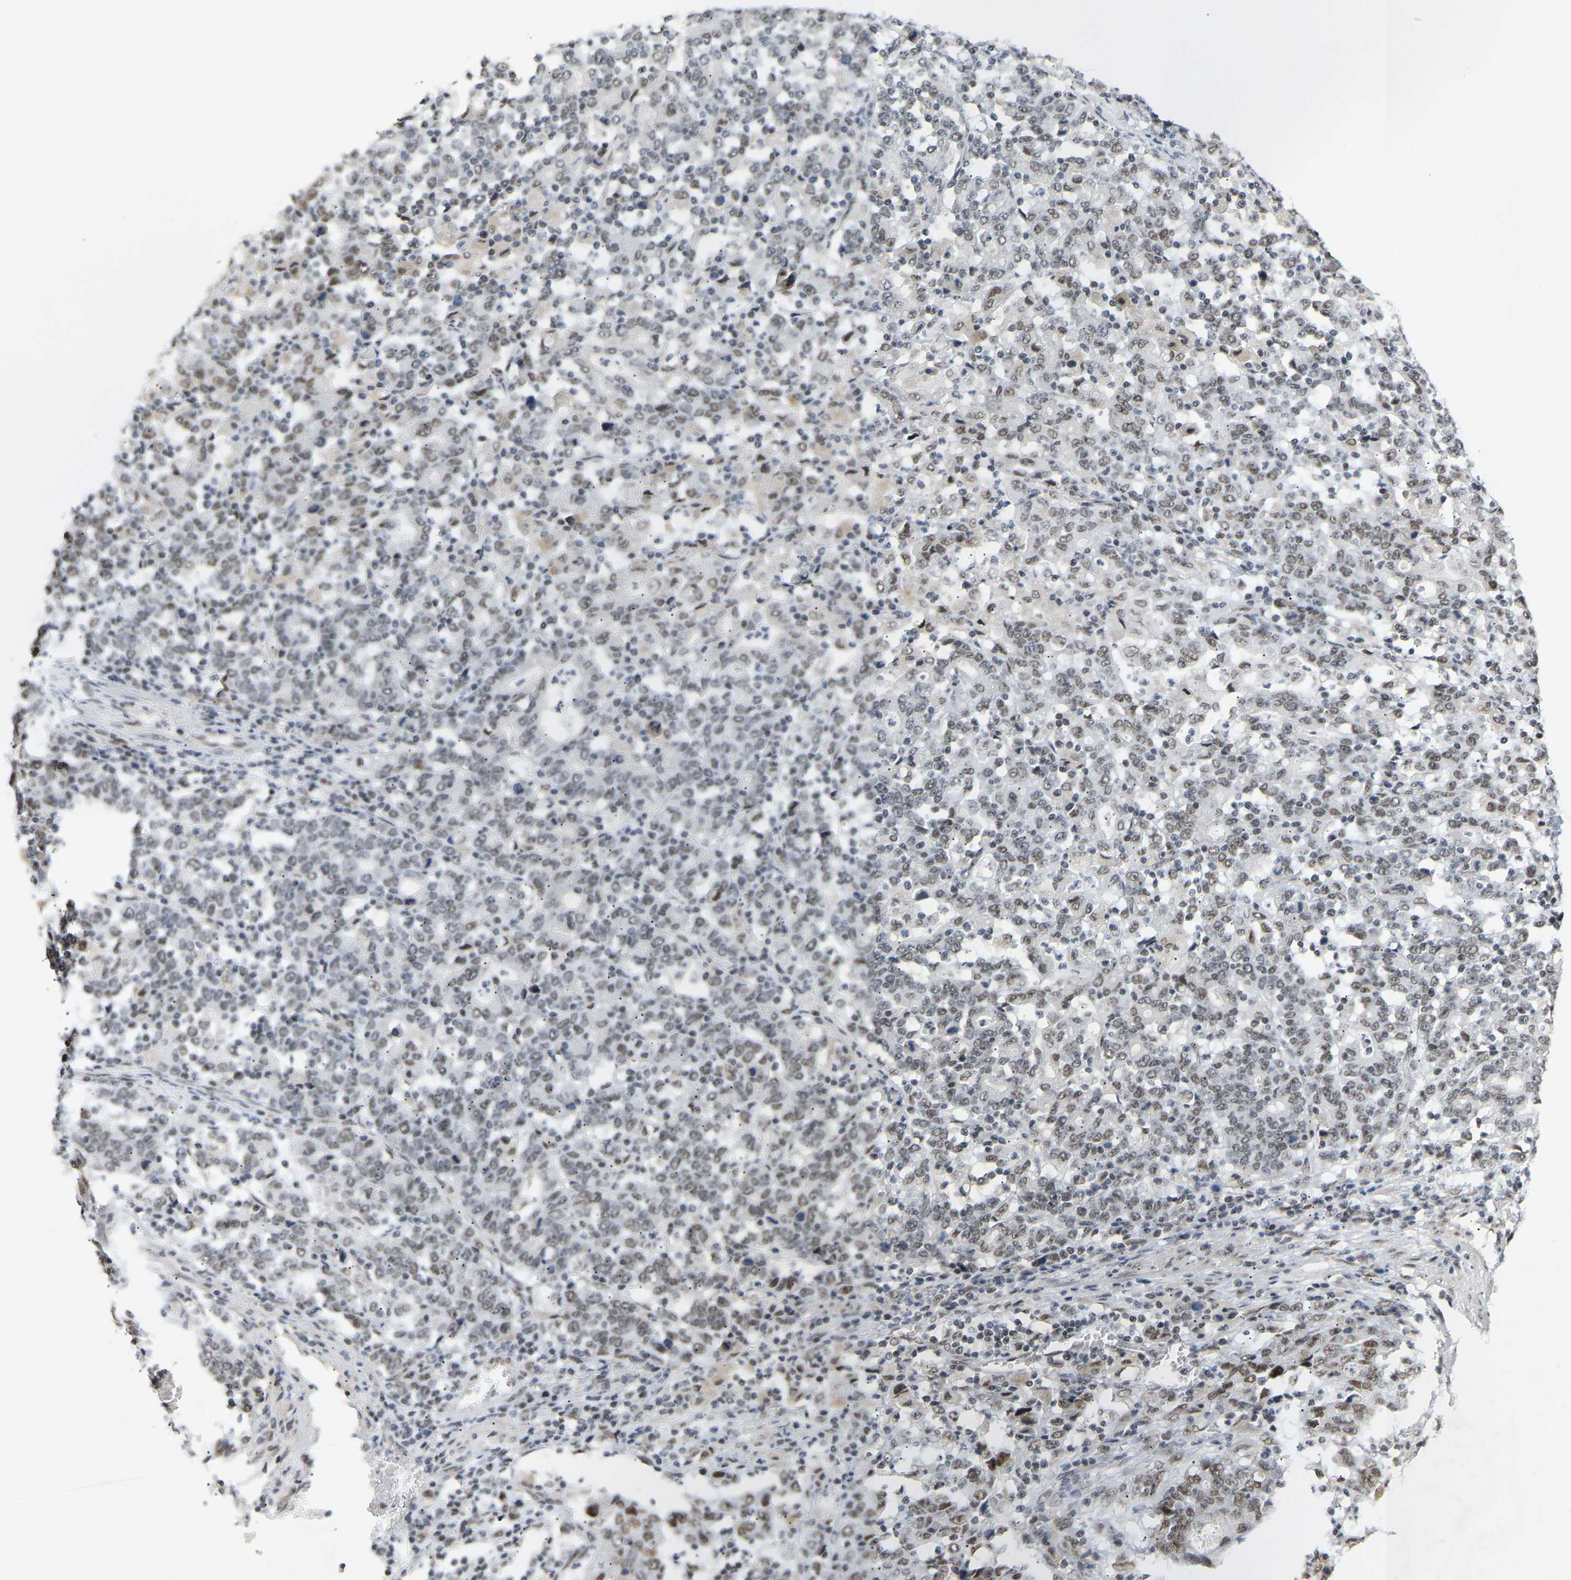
{"staining": {"intensity": "weak", "quantity": ">75%", "location": "nuclear"}, "tissue": "stomach cancer", "cell_type": "Tumor cells", "image_type": "cancer", "snomed": [{"axis": "morphology", "description": "Adenocarcinoma, NOS"}, {"axis": "topography", "description": "Stomach, upper"}], "caption": "Immunohistochemistry (IHC) image of adenocarcinoma (stomach) stained for a protein (brown), which reveals low levels of weak nuclear expression in about >75% of tumor cells.", "gene": "NELFB", "patient": {"sex": "male", "age": 69}}